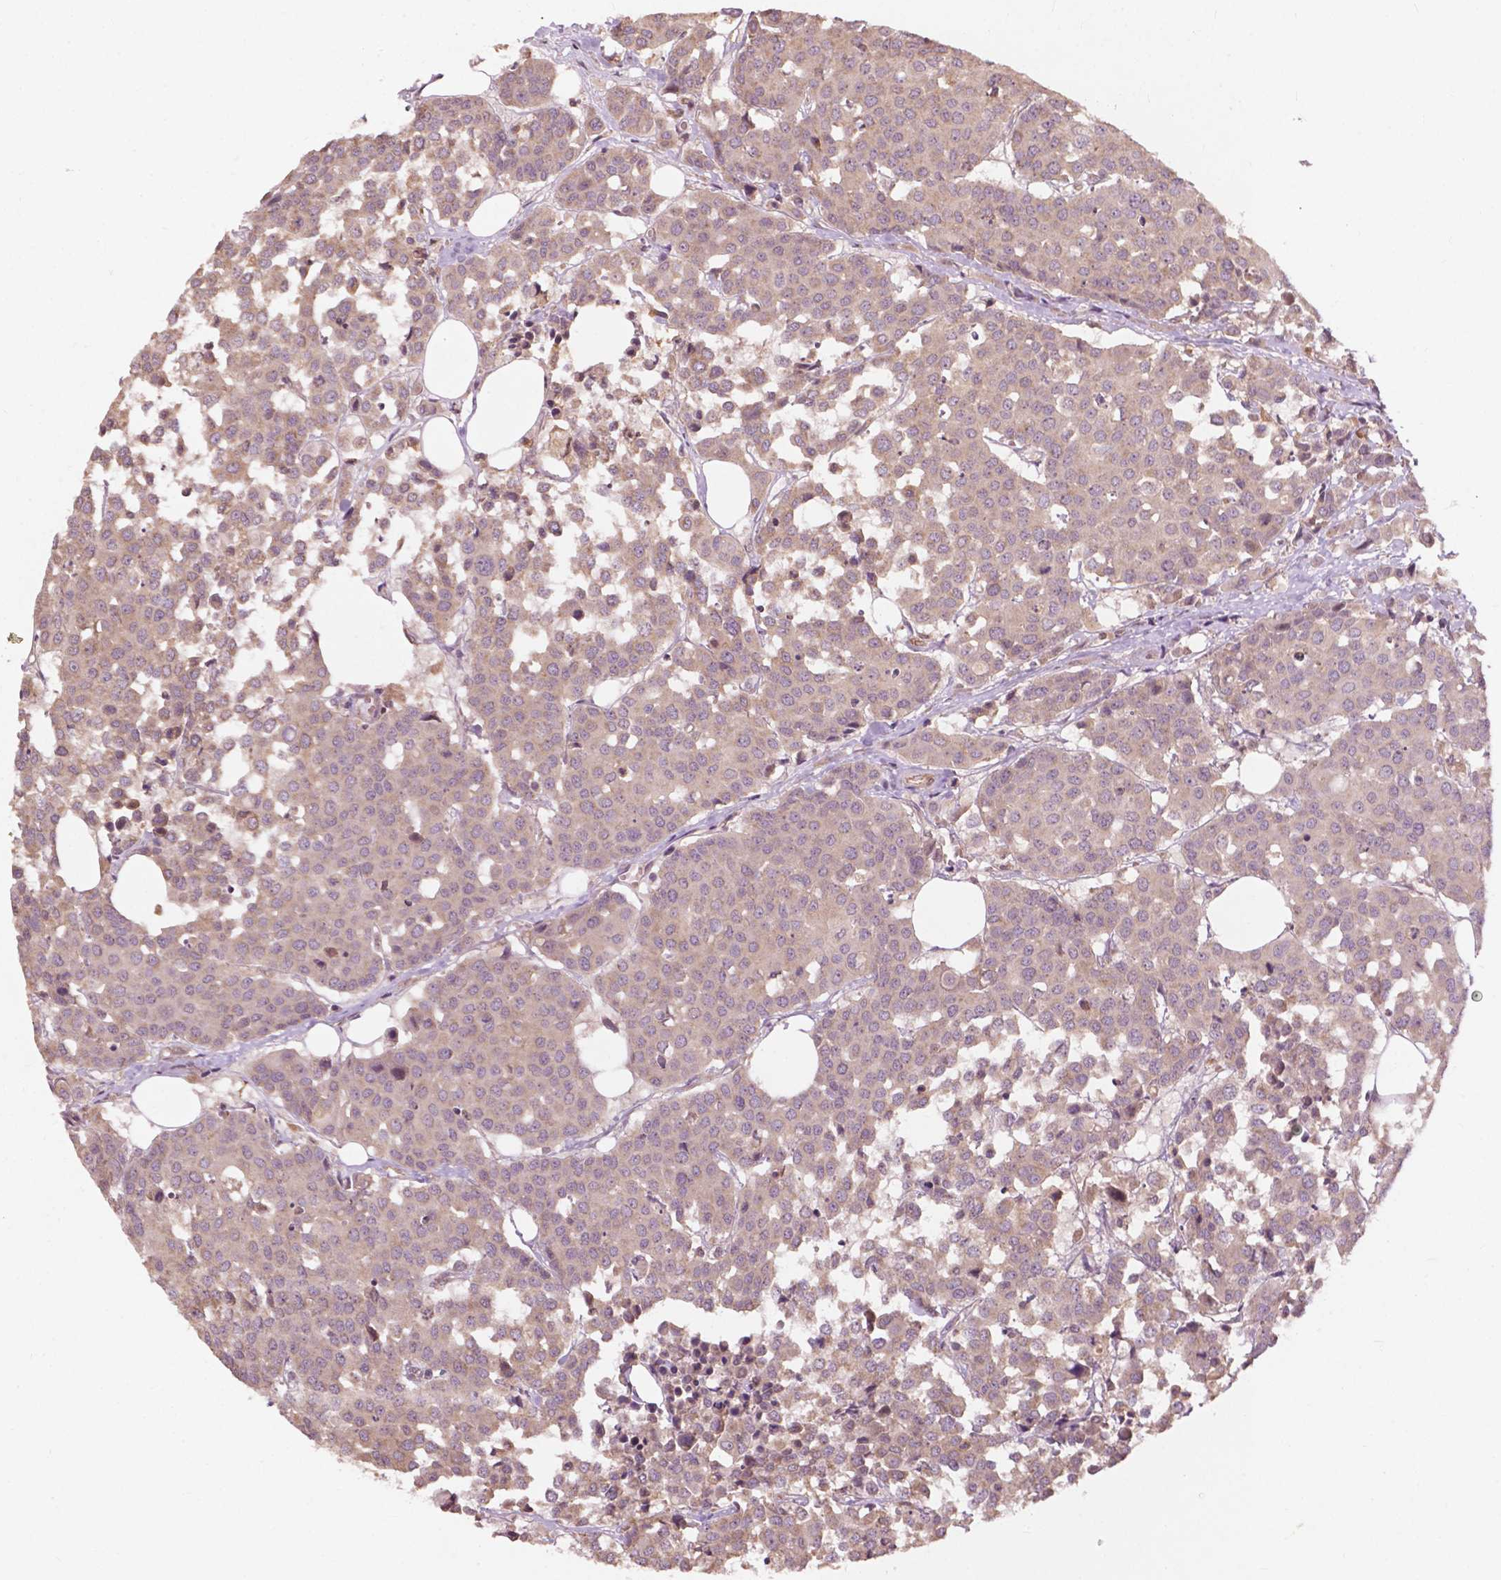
{"staining": {"intensity": "weak", "quantity": "25%-75%", "location": "cytoplasmic/membranous"}, "tissue": "carcinoid", "cell_type": "Tumor cells", "image_type": "cancer", "snomed": [{"axis": "morphology", "description": "Carcinoid, malignant, NOS"}, {"axis": "topography", "description": "Colon"}], "caption": "Immunohistochemistry of human carcinoid exhibits low levels of weak cytoplasmic/membranous staining in approximately 25%-75% of tumor cells.", "gene": "CDC42BPA", "patient": {"sex": "male", "age": 81}}